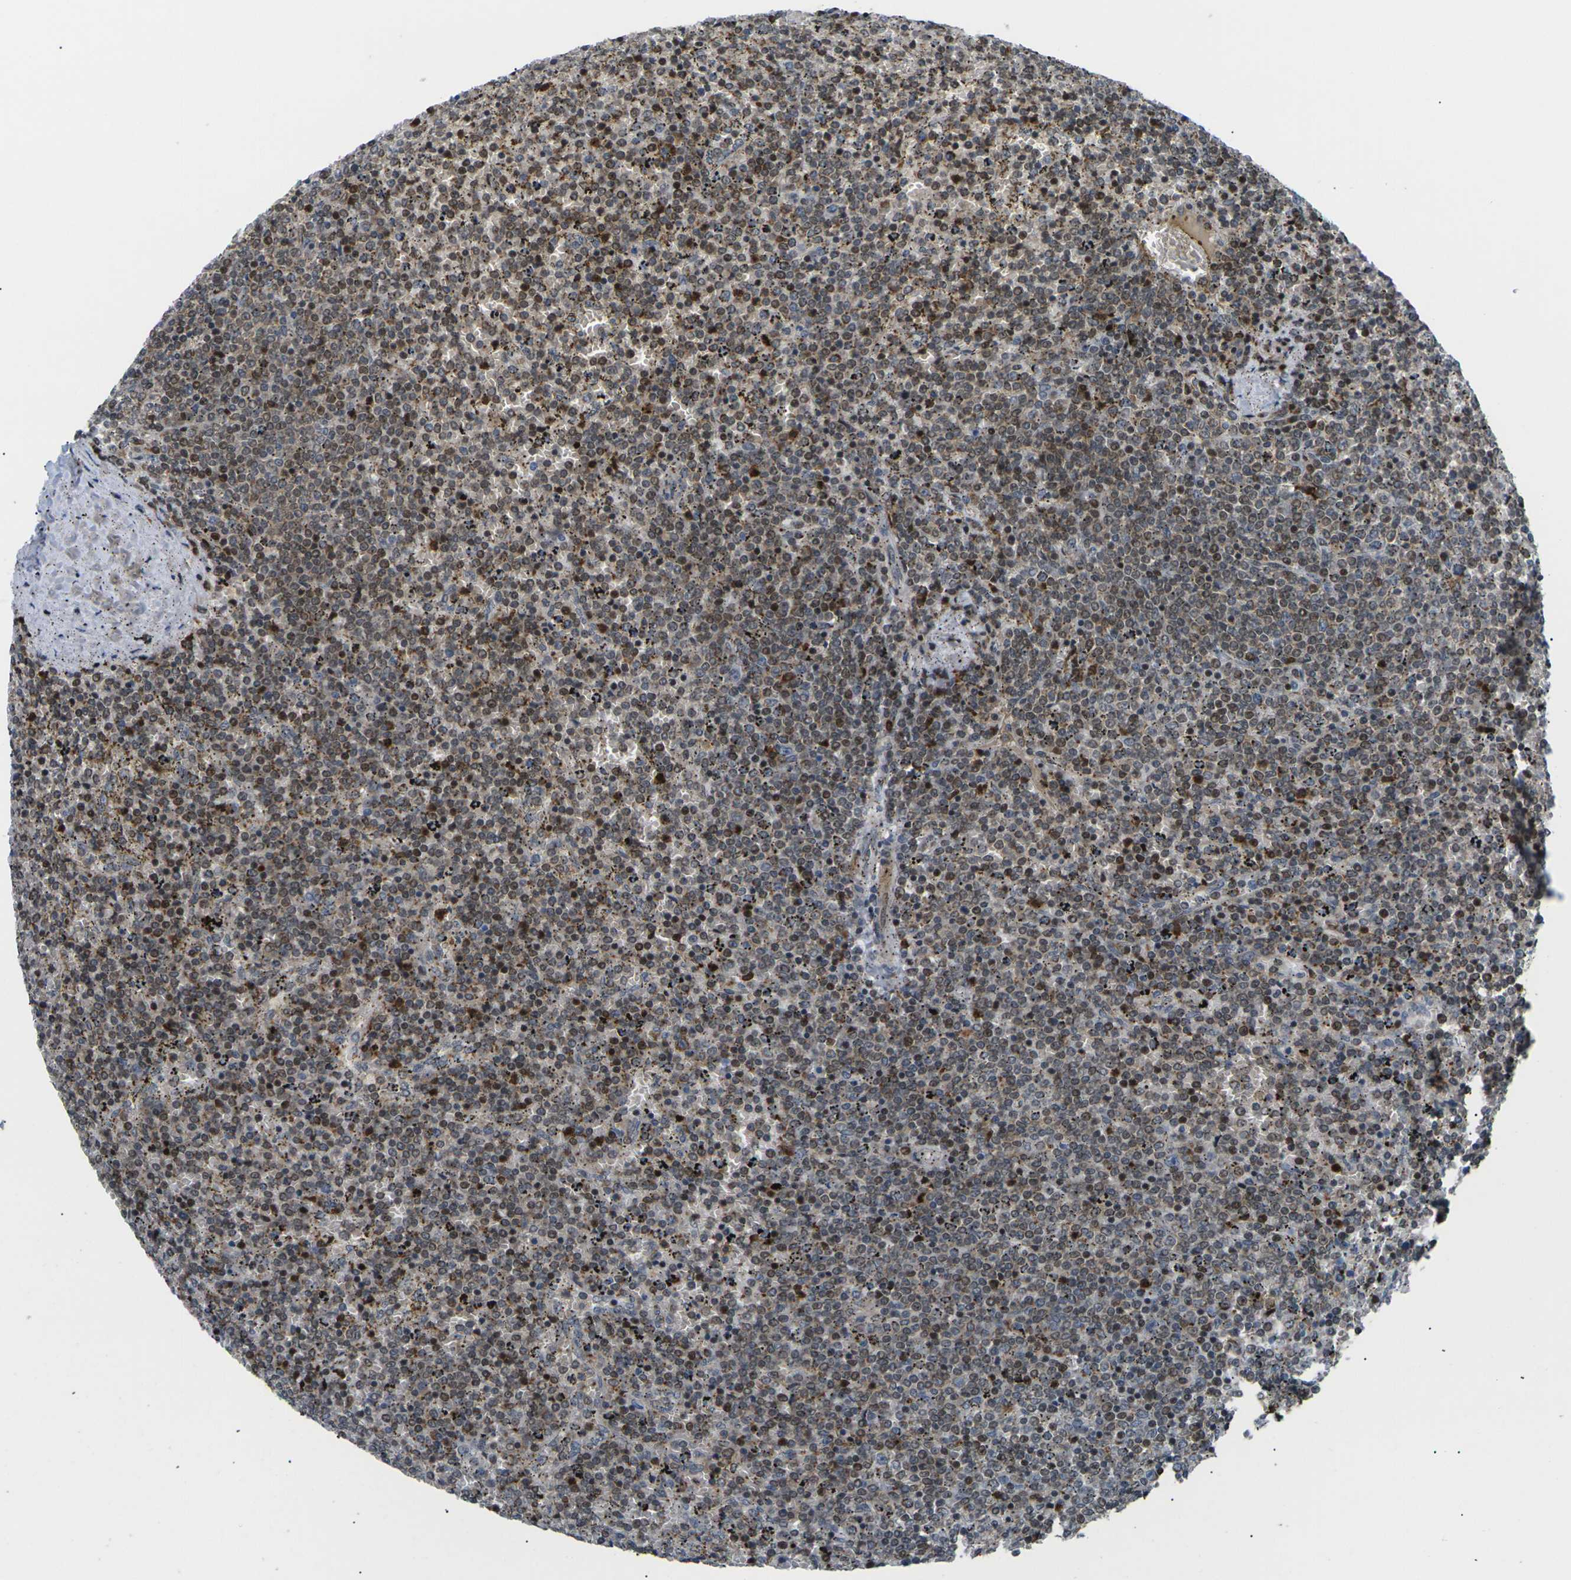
{"staining": {"intensity": "moderate", "quantity": "<25%", "location": "cytoplasmic/membranous,nuclear"}, "tissue": "lymphoma", "cell_type": "Tumor cells", "image_type": "cancer", "snomed": [{"axis": "morphology", "description": "Malignant lymphoma, non-Hodgkin's type, Low grade"}, {"axis": "topography", "description": "Spleen"}], "caption": "Protein expression analysis of lymphoma shows moderate cytoplasmic/membranous and nuclear positivity in about <25% of tumor cells. (DAB IHC, brown staining for protein, blue staining for nuclei).", "gene": "RPS6KA3", "patient": {"sex": "female", "age": 77}}